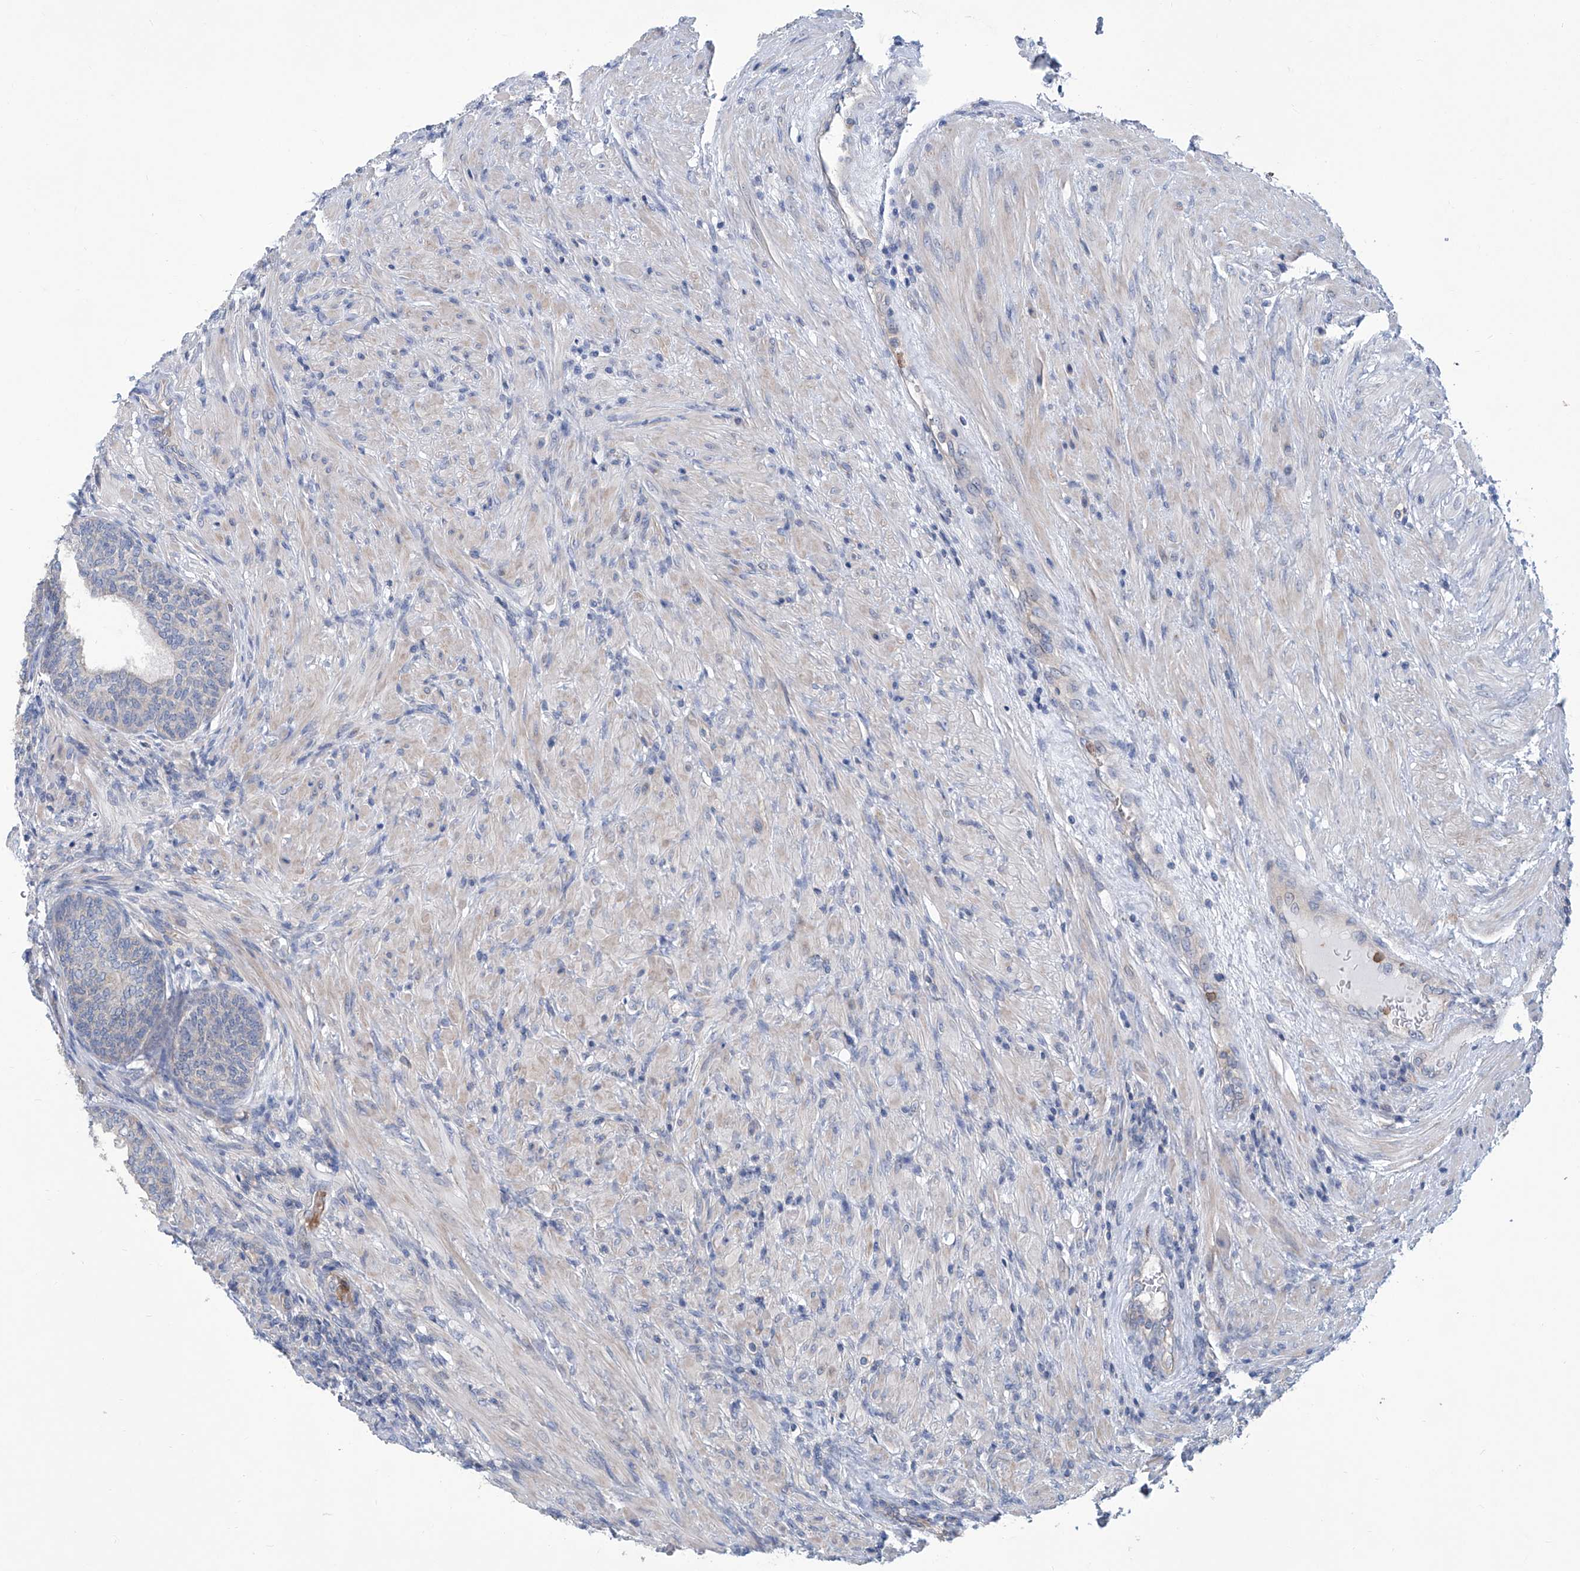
{"staining": {"intensity": "weak", "quantity": "<25%", "location": "cytoplasmic/membranous"}, "tissue": "prostate", "cell_type": "Glandular cells", "image_type": "normal", "snomed": [{"axis": "morphology", "description": "Normal tissue, NOS"}, {"axis": "topography", "description": "Prostate"}], "caption": "IHC of benign prostate reveals no staining in glandular cells.", "gene": "EIF2D", "patient": {"sex": "male", "age": 76}}